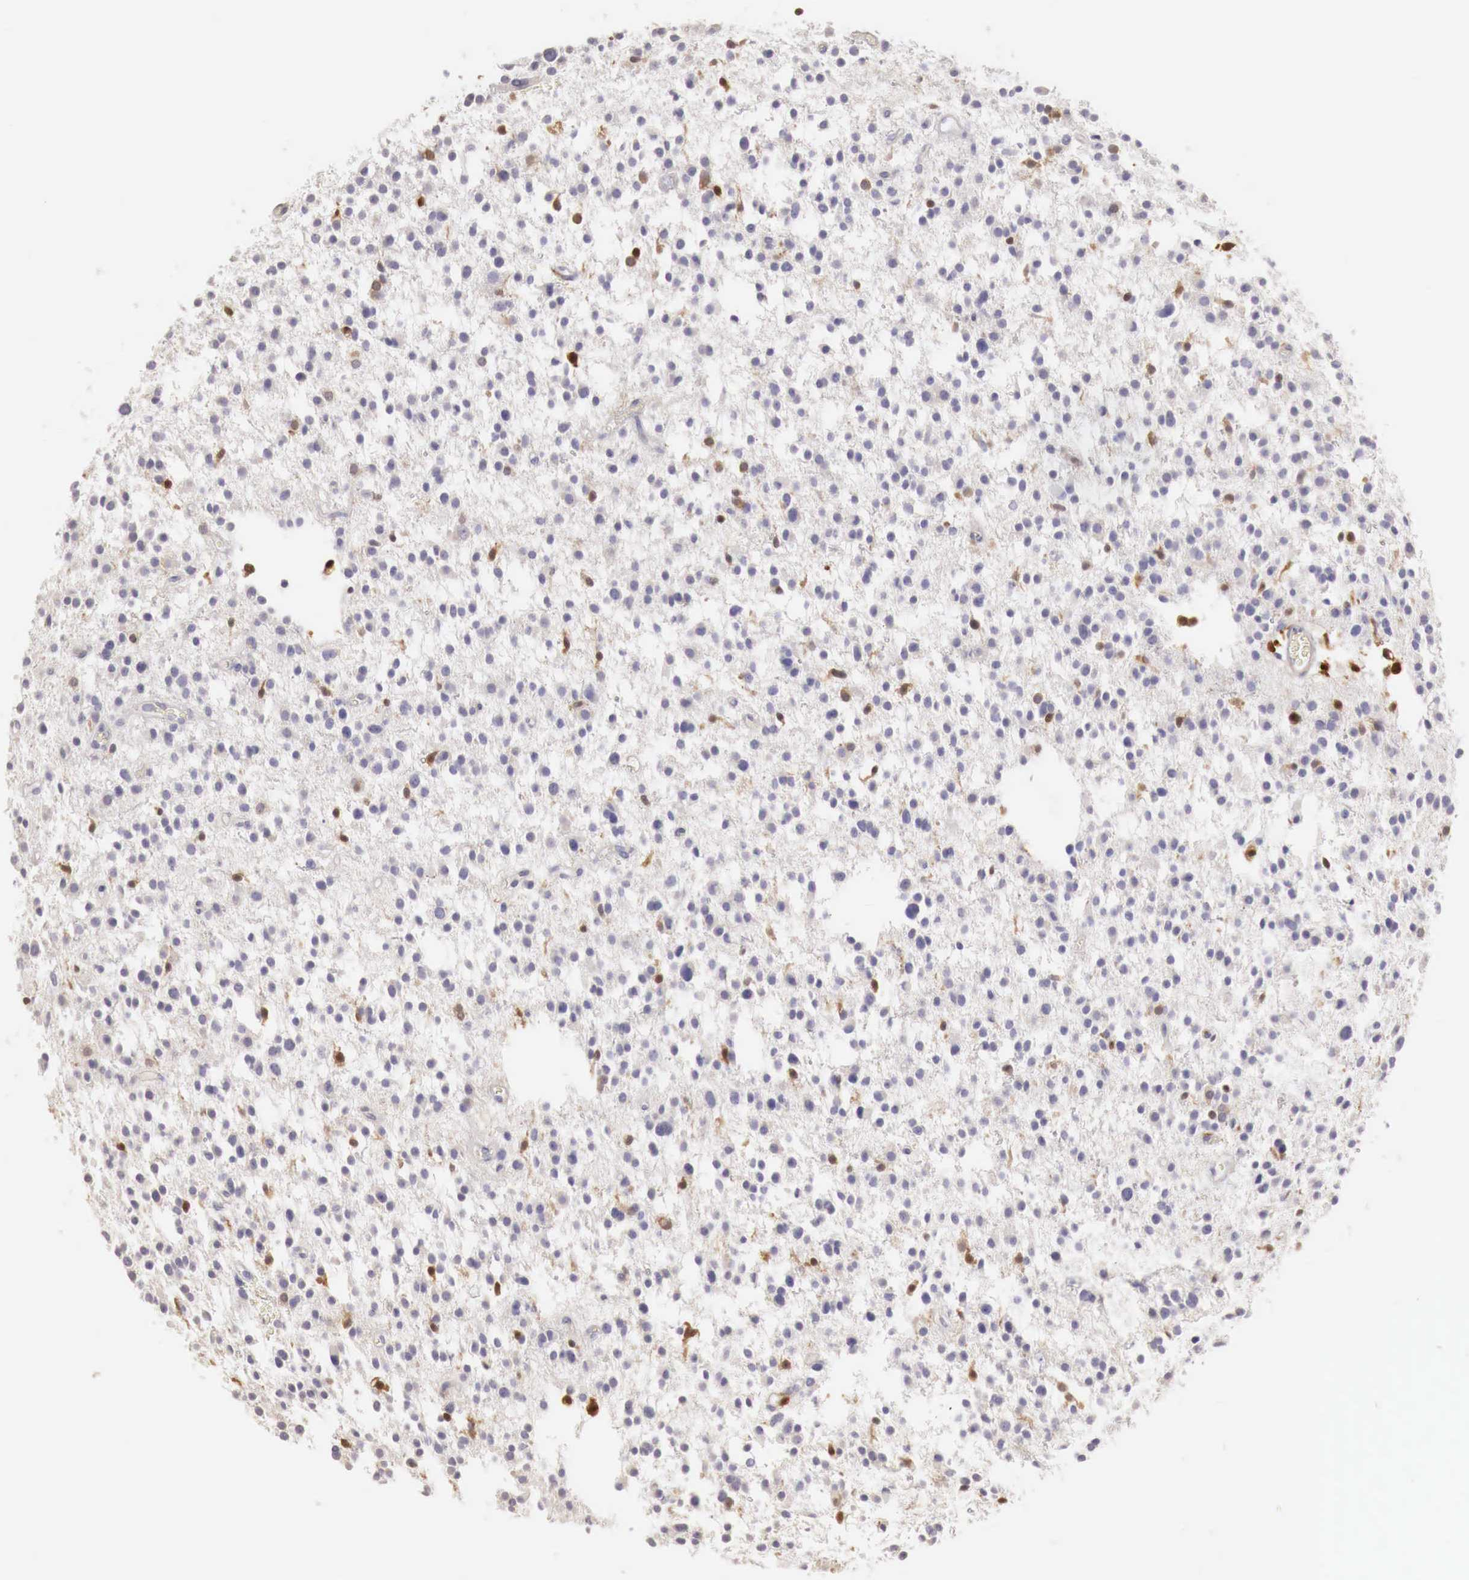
{"staining": {"intensity": "moderate", "quantity": "<25%", "location": "cytoplasmic/membranous"}, "tissue": "glioma", "cell_type": "Tumor cells", "image_type": "cancer", "snomed": [{"axis": "morphology", "description": "Glioma, malignant, Low grade"}, {"axis": "topography", "description": "Brain"}], "caption": "Immunohistochemistry (IHC) staining of glioma, which displays low levels of moderate cytoplasmic/membranous positivity in about <25% of tumor cells indicating moderate cytoplasmic/membranous protein positivity. The staining was performed using DAB (3,3'-diaminobenzidine) (brown) for protein detection and nuclei were counterstained in hematoxylin (blue).", "gene": "RENBP", "patient": {"sex": "female", "age": 36}}